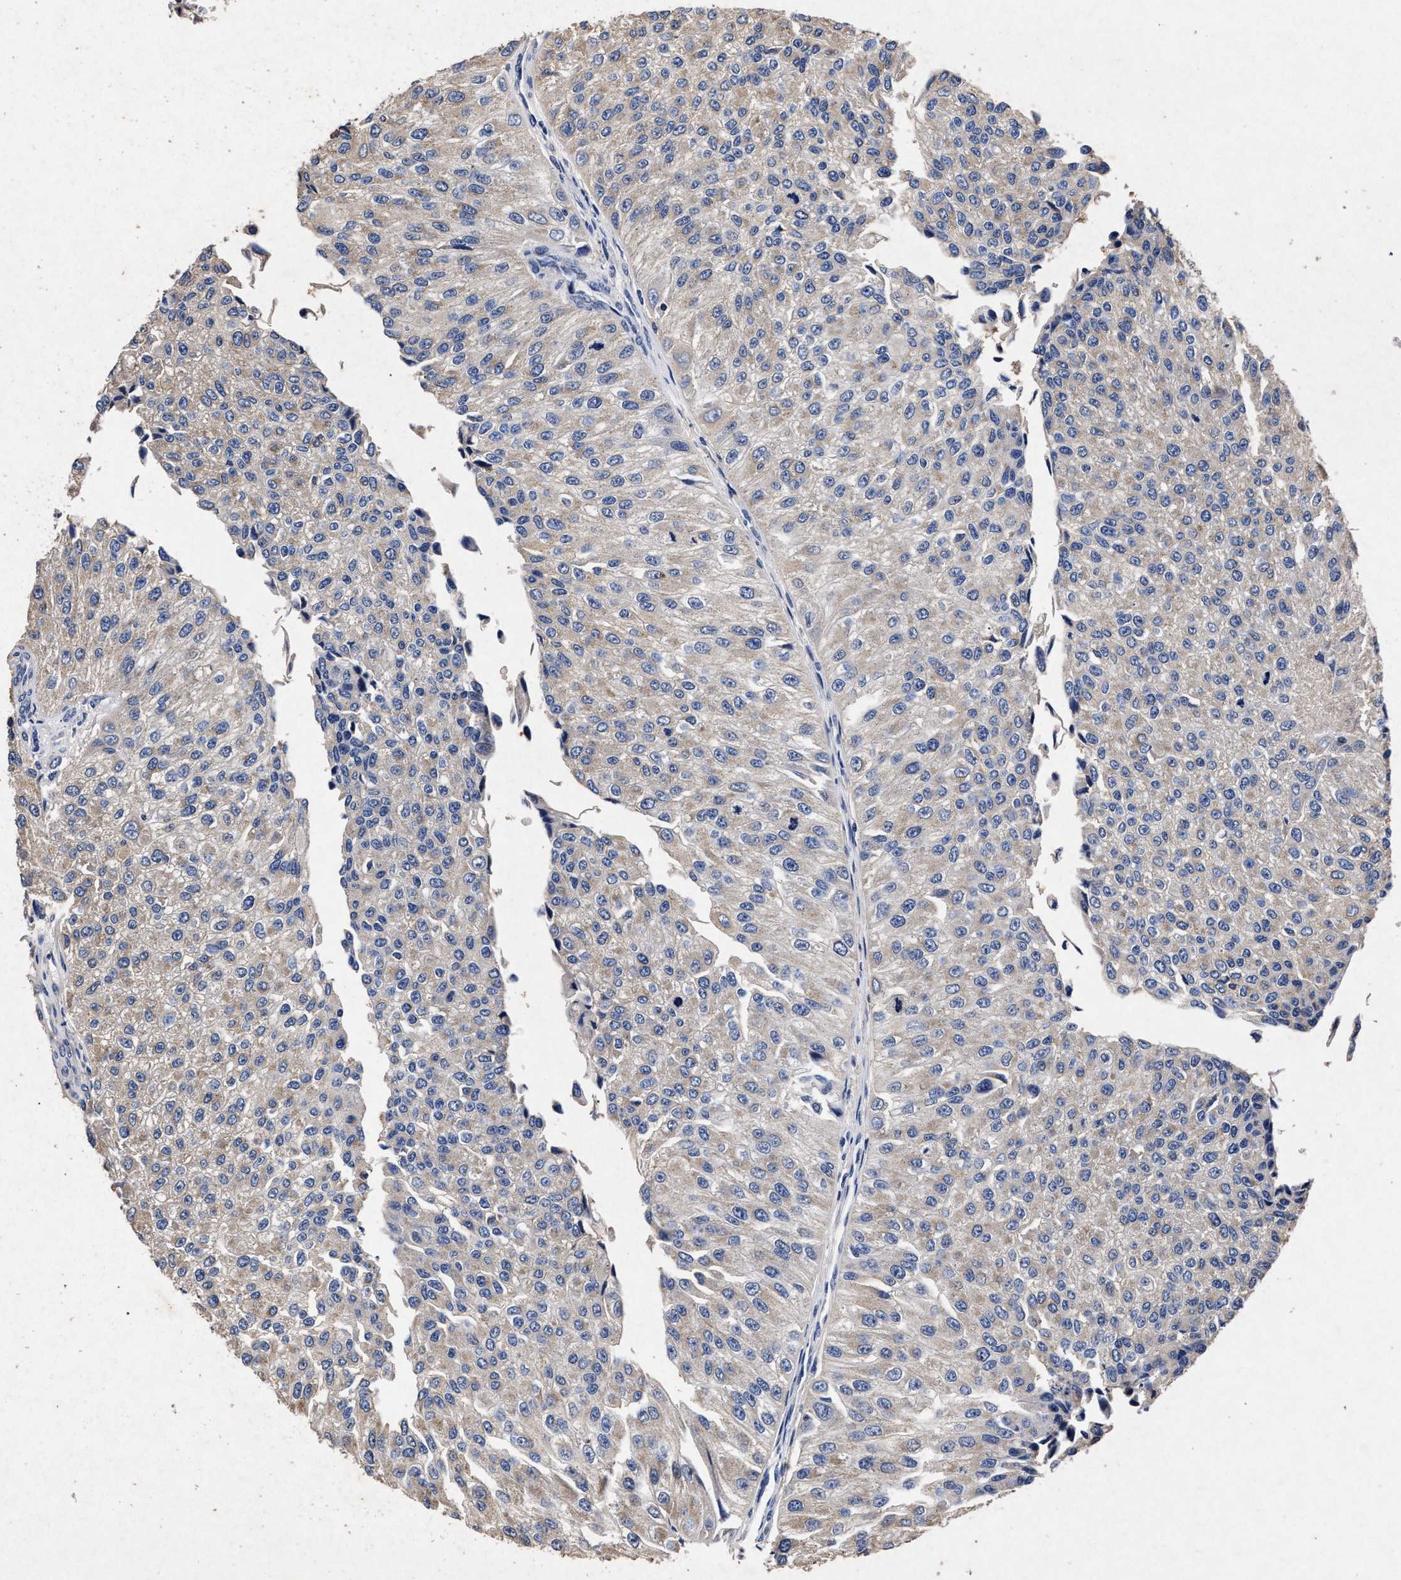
{"staining": {"intensity": "weak", "quantity": "<25%", "location": "cytoplasmic/membranous"}, "tissue": "urothelial cancer", "cell_type": "Tumor cells", "image_type": "cancer", "snomed": [{"axis": "morphology", "description": "Urothelial carcinoma, High grade"}, {"axis": "topography", "description": "Kidney"}, {"axis": "topography", "description": "Urinary bladder"}], "caption": "Tumor cells are negative for protein expression in human high-grade urothelial carcinoma.", "gene": "ATP1A2", "patient": {"sex": "male", "age": 77}}